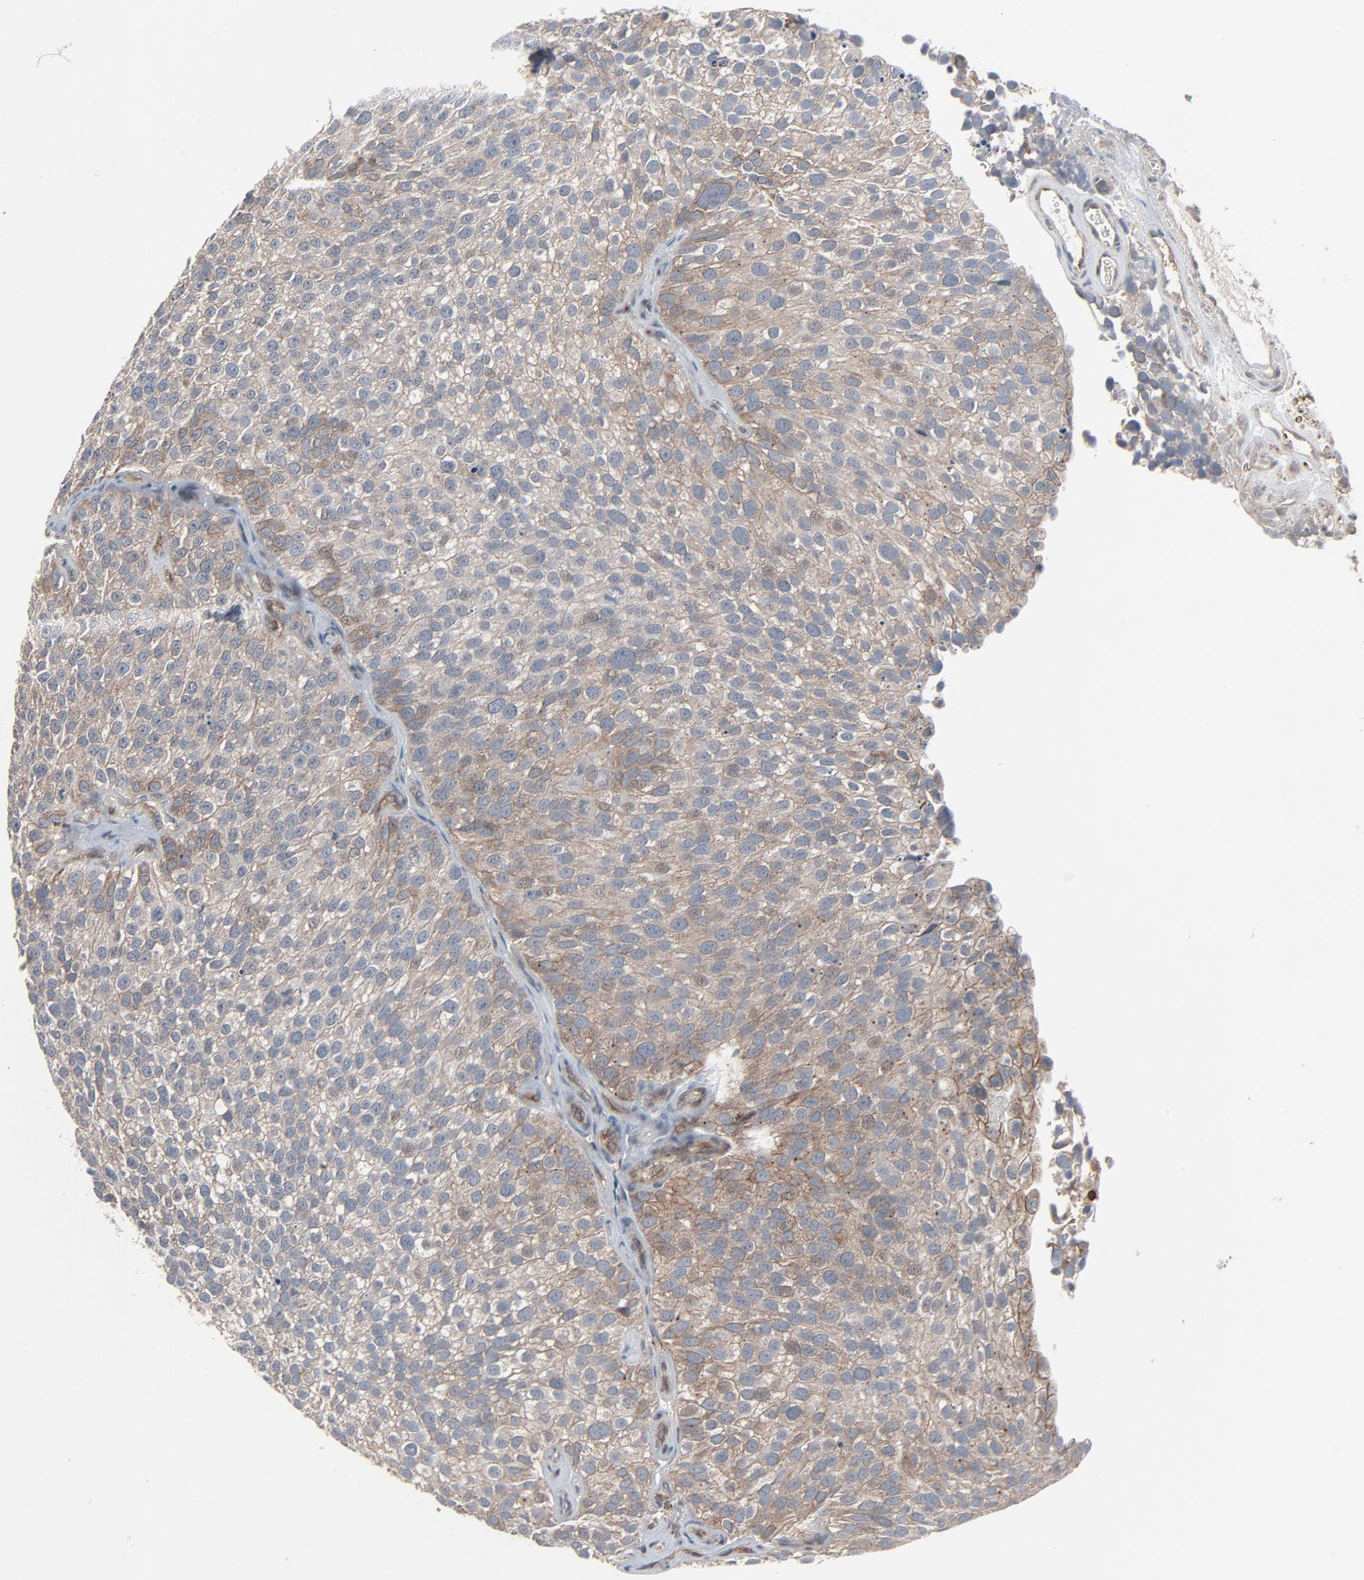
{"staining": {"intensity": "weak", "quantity": "<25%", "location": "cytoplasmic/membranous"}, "tissue": "urothelial cancer", "cell_type": "Tumor cells", "image_type": "cancer", "snomed": [{"axis": "morphology", "description": "Urothelial carcinoma, High grade"}, {"axis": "topography", "description": "Urinary bladder"}], "caption": "IHC of human urothelial cancer displays no expression in tumor cells. Brightfield microscopy of immunohistochemistry stained with DAB (brown) and hematoxylin (blue), captured at high magnification.", "gene": "OPTN", "patient": {"sex": "male", "age": 72}}